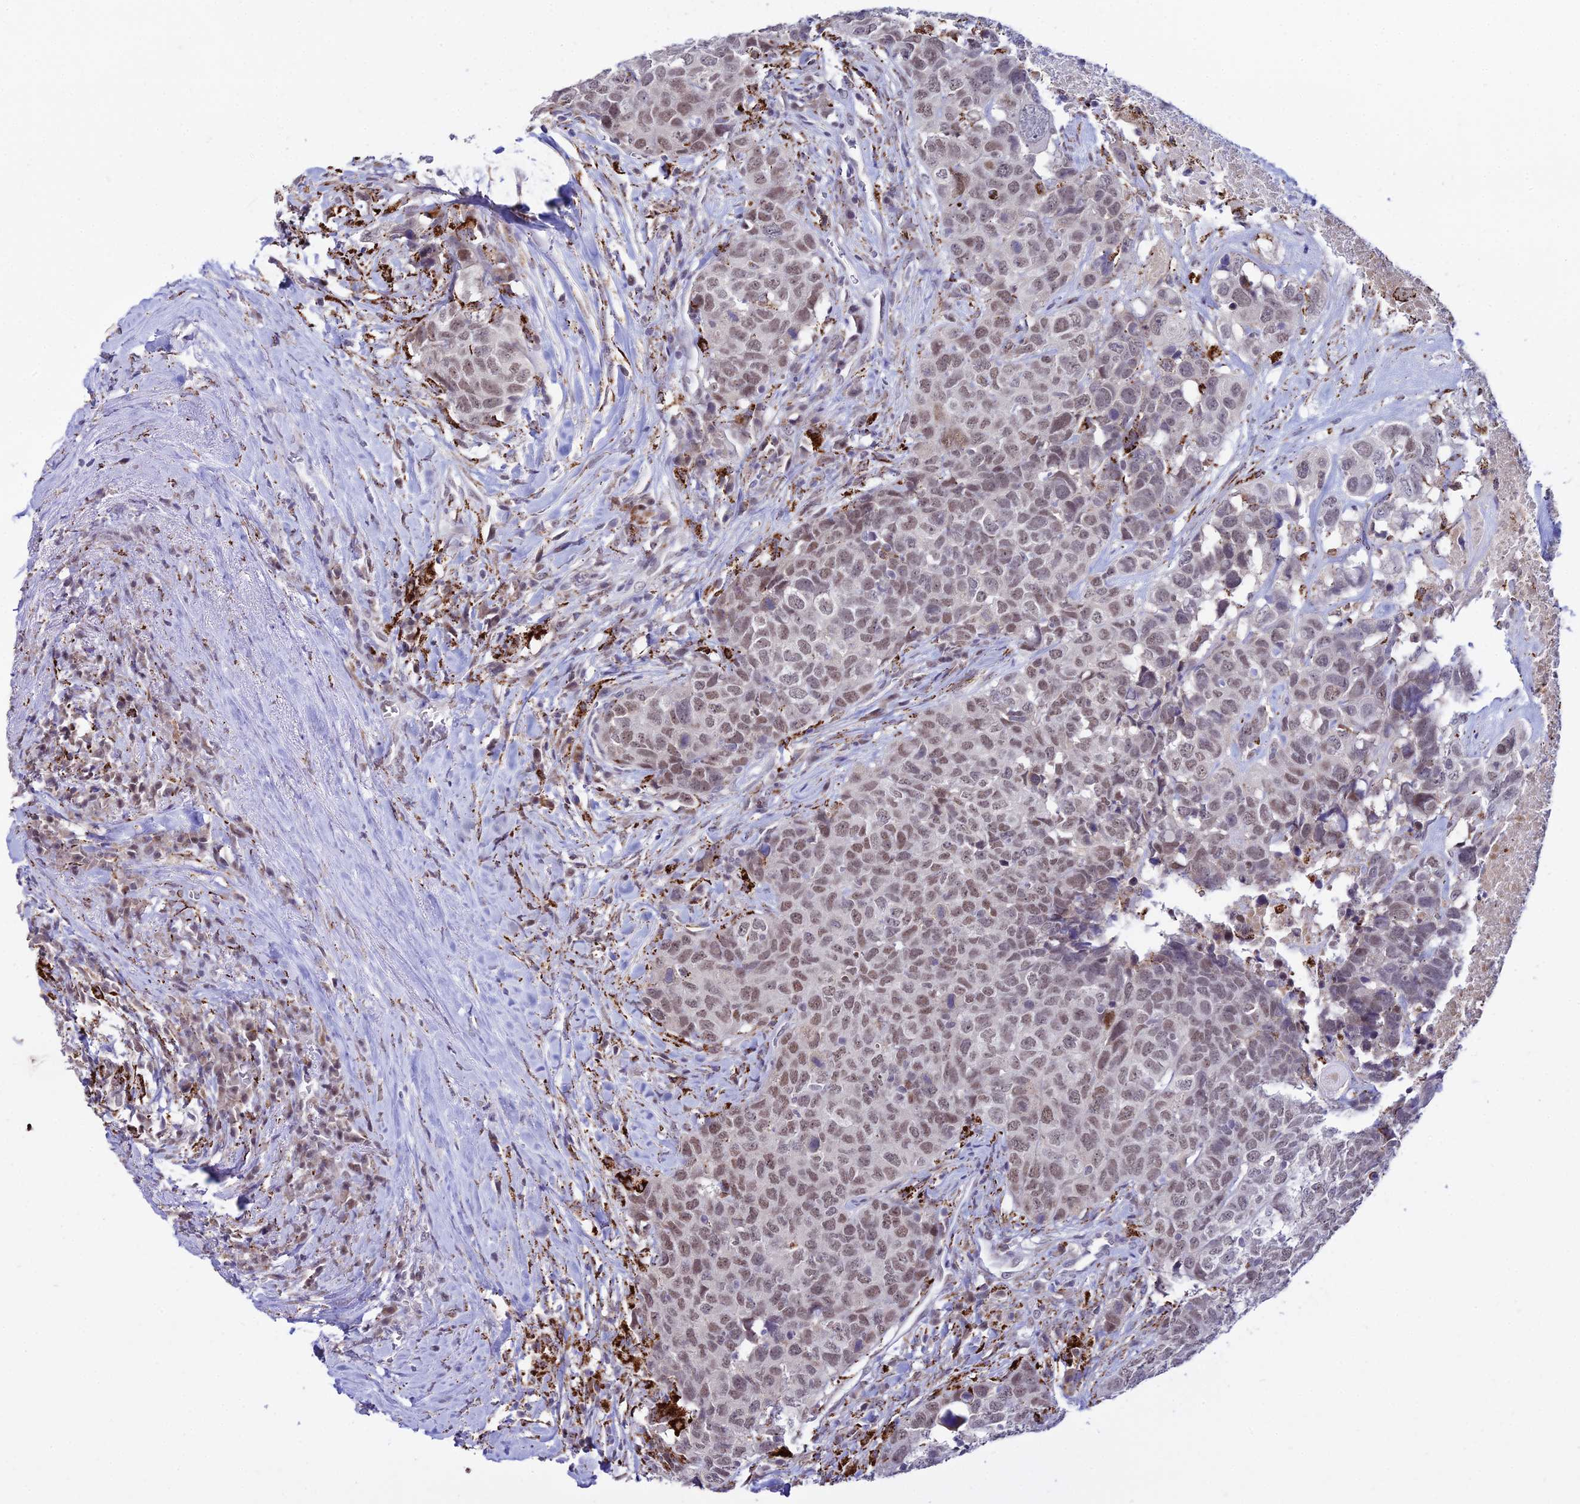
{"staining": {"intensity": "moderate", "quantity": ">75%", "location": "nuclear"}, "tissue": "head and neck cancer", "cell_type": "Tumor cells", "image_type": "cancer", "snomed": [{"axis": "morphology", "description": "Squamous cell carcinoma, NOS"}, {"axis": "topography", "description": "Head-Neck"}], "caption": "Squamous cell carcinoma (head and neck) was stained to show a protein in brown. There is medium levels of moderate nuclear positivity in approximately >75% of tumor cells.", "gene": "C6orf163", "patient": {"sex": "male", "age": 66}}